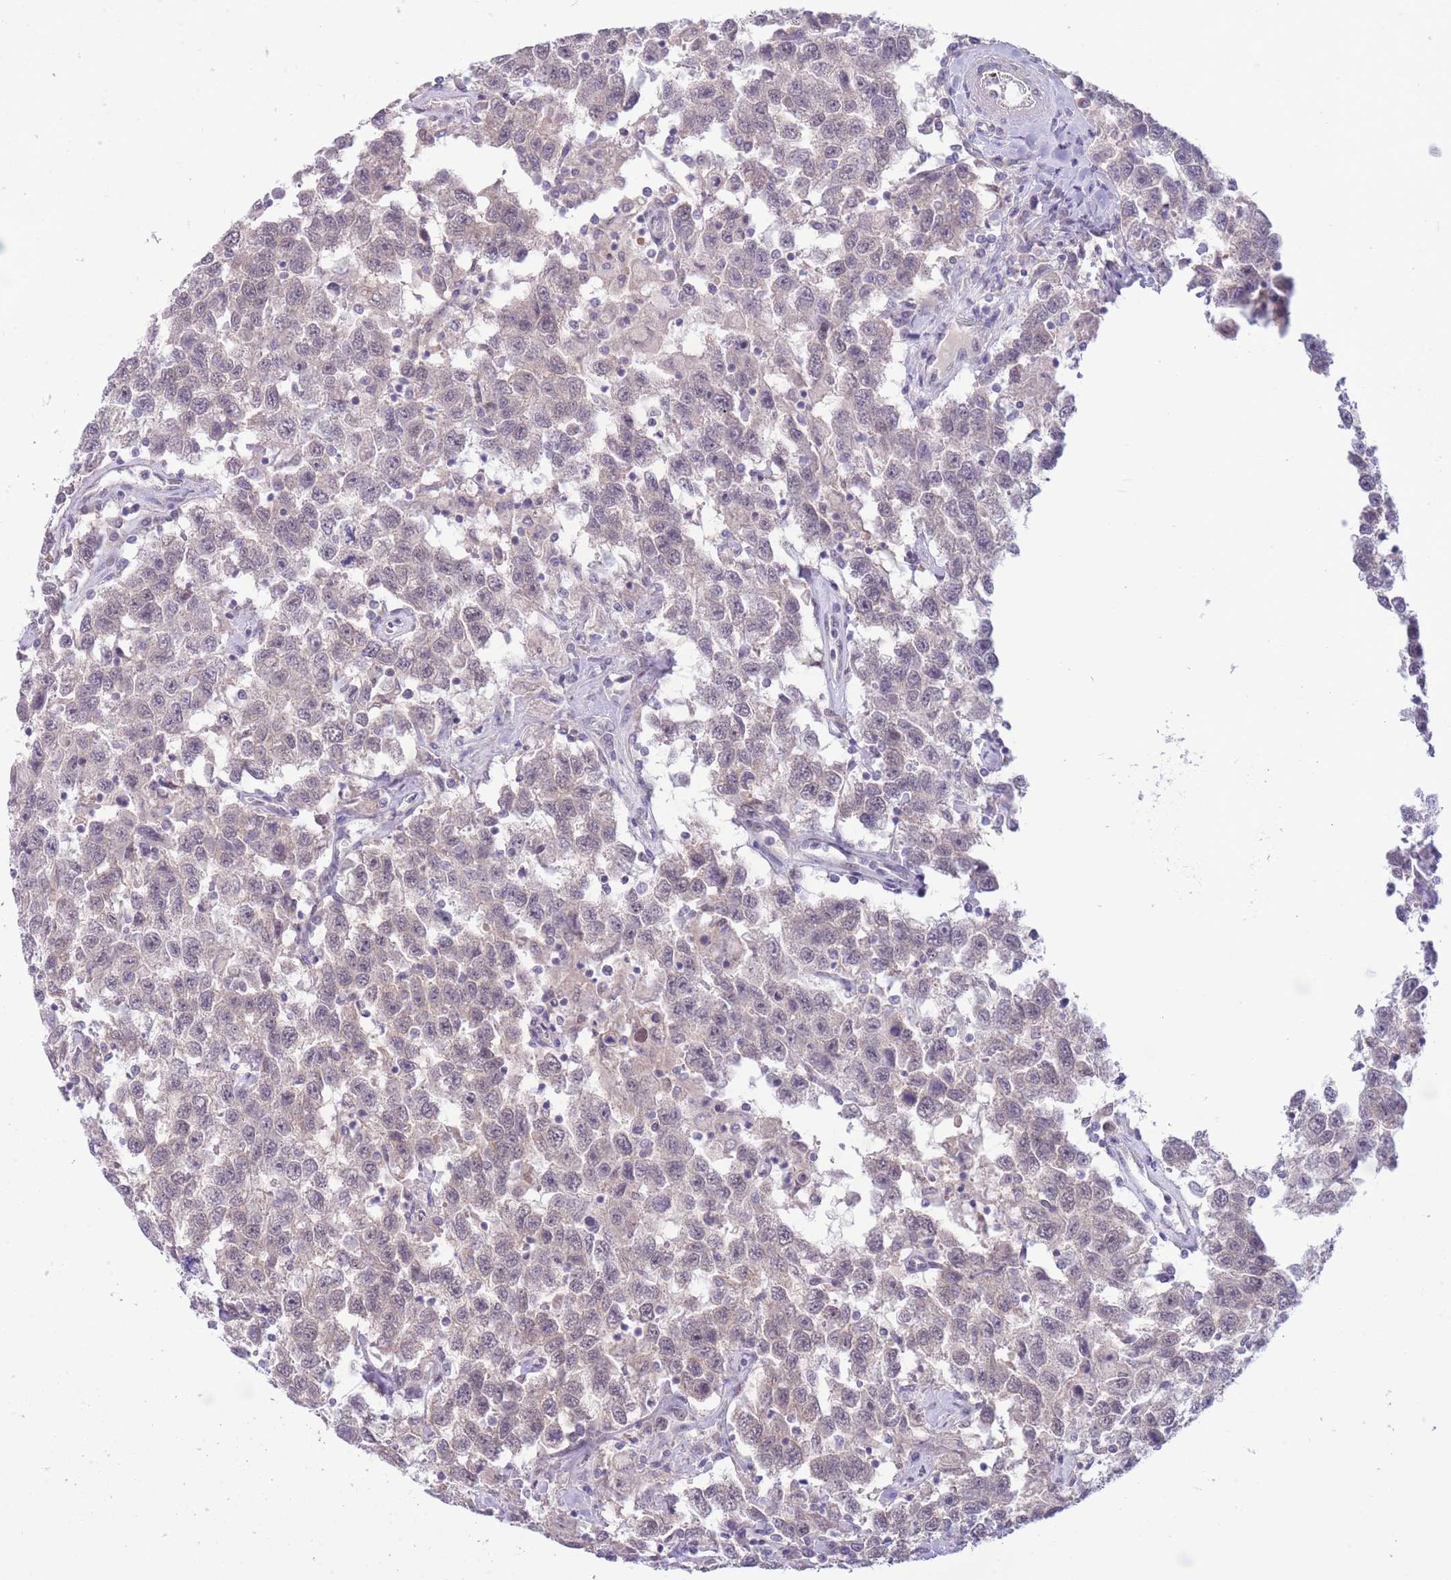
{"staining": {"intensity": "negative", "quantity": "none", "location": "none"}, "tissue": "testis cancer", "cell_type": "Tumor cells", "image_type": "cancer", "snomed": [{"axis": "morphology", "description": "Seminoma, NOS"}, {"axis": "topography", "description": "Testis"}], "caption": "Immunohistochemistry (IHC) micrograph of neoplastic tissue: human seminoma (testis) stained with DAB demonstrates no significant protein staining in tumor cells.", "gene": "FBXO46", "patient": {"sex": "male", "age": 41}}